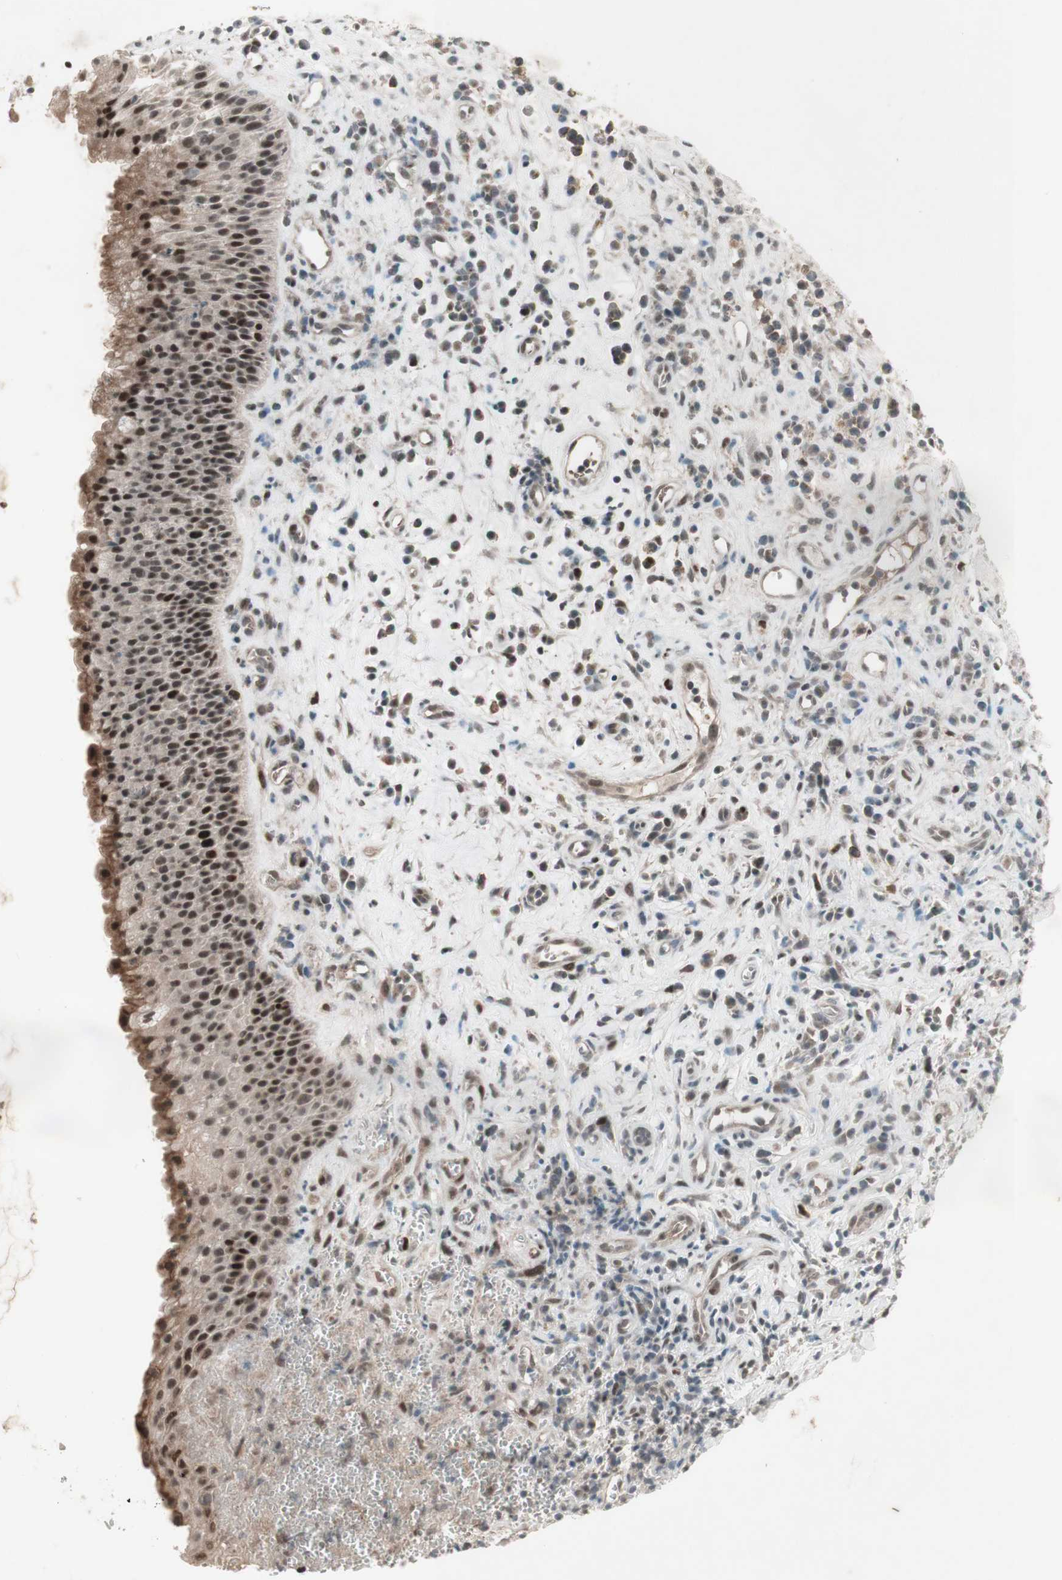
{"staining": {"intensity": "moderate", "quantity": ">75%", "location": "cytoplasmic/membranous,nuclear"}, "tissue": "nasopharynx", "cell_type": "Respiratory epithelial cells", "image_type": "normal", "snomed": [{"axis": "morphology", "description": "Normal tissue, NOS"}, {"axis": "topography", "description": "Nasopharynx"}], "caption": "Nasopharynx stained for a protein (brown) exhibits moderate cytoplasmic/membranous,nuclear positive positivity in approximately >75% of respiratory epithelial cells.", "gene": "MSH6", "patient": {"sex": "female", "age": 51}}